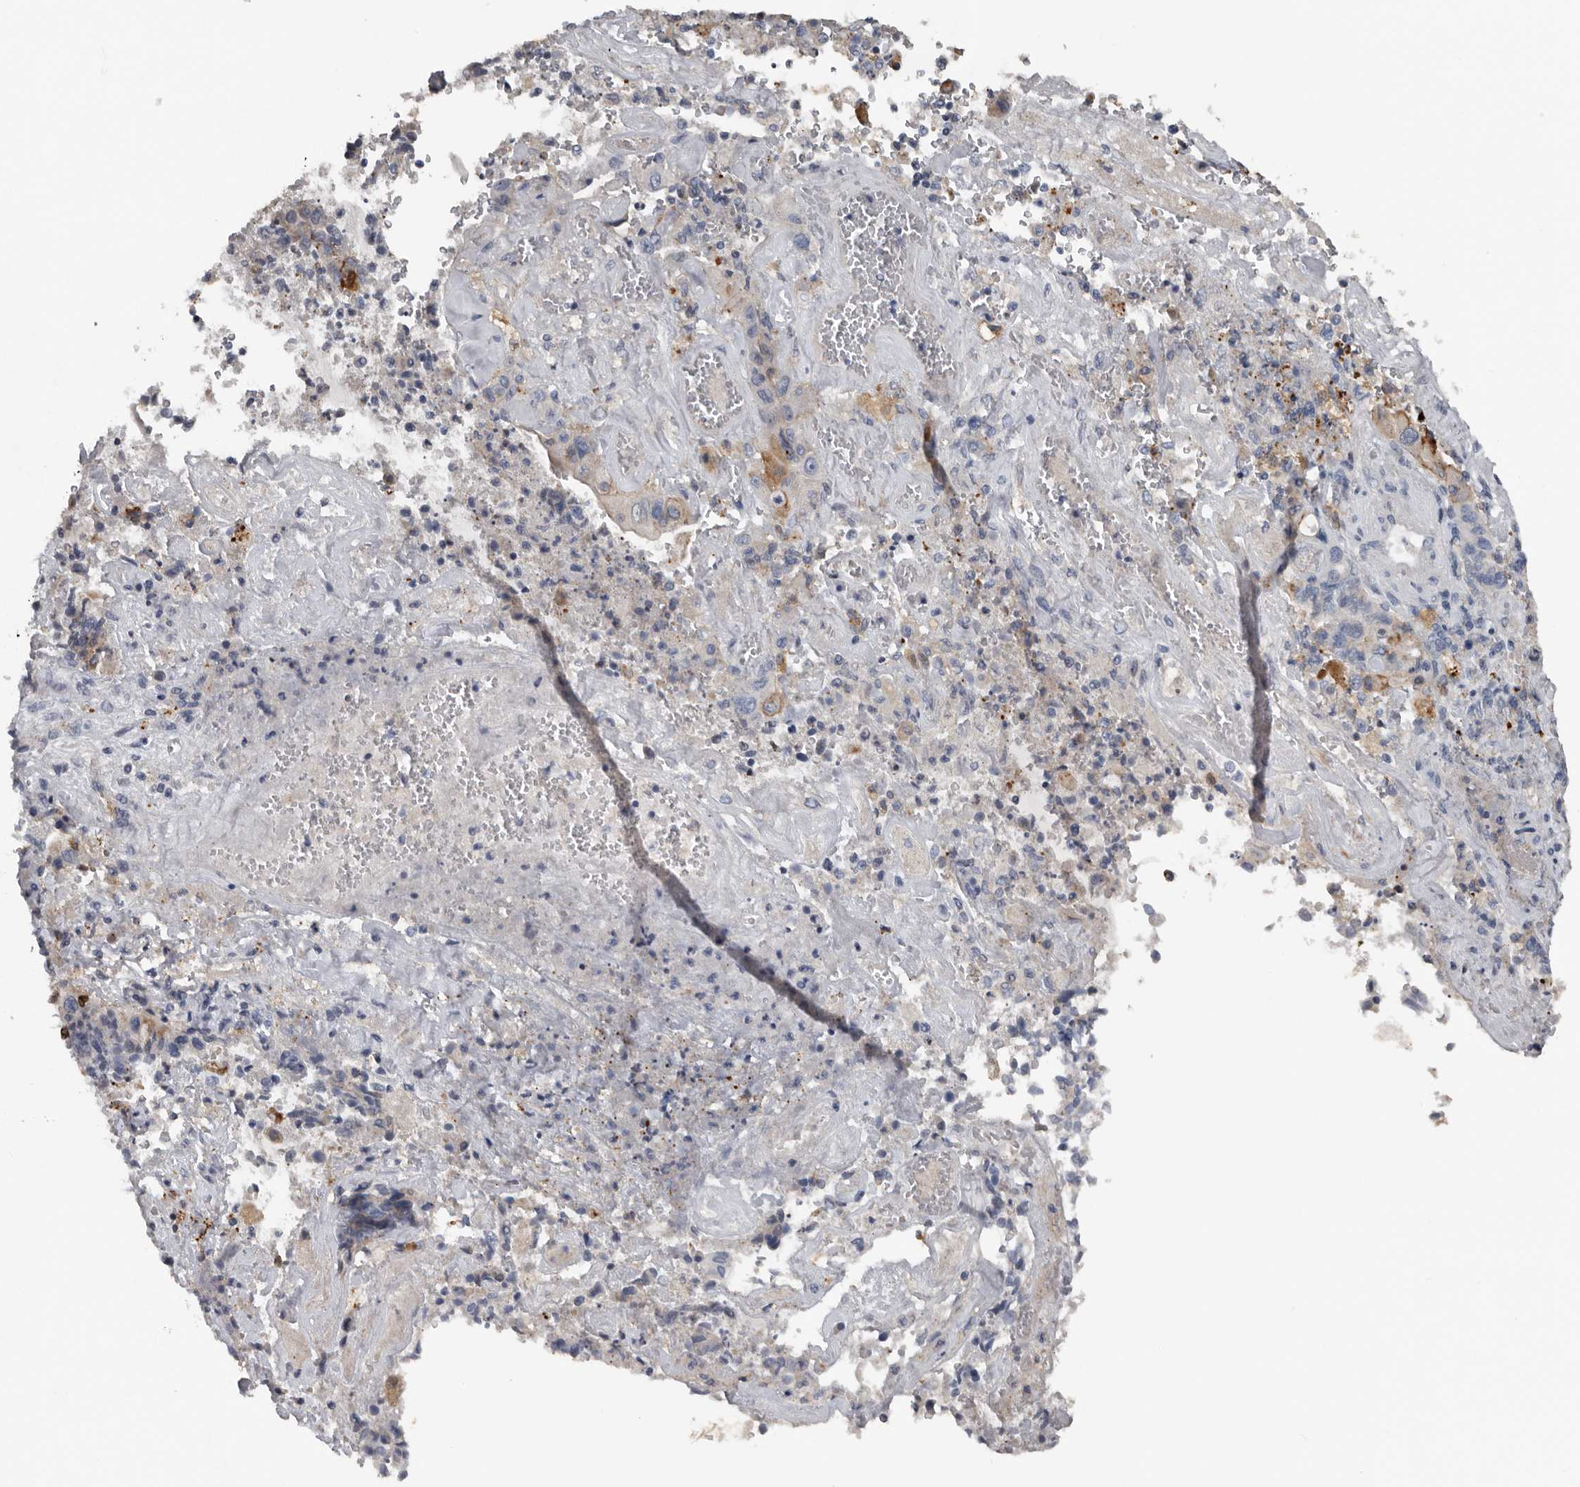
{"staining": {"intensity": "weak", "quantity": "<25%", "location": "cytoplasmic/membranous"}, "tissue": "endometrial cancer", "cell_type": "Tumor cells", "image_type": "cancer", "snomed": [{"axis": "morphology", "description": "Adenocarcinoma, NOS"}, {"axis": "topography", "description": "Endometrium"}], "caption": "Endometrial adenocarcinoma stained for a protein using immunohistochemistry (IHC) reveals no positivity tumor cells.", "gene": "FABP7", "patient": {"sex": "female", "age": 80}}